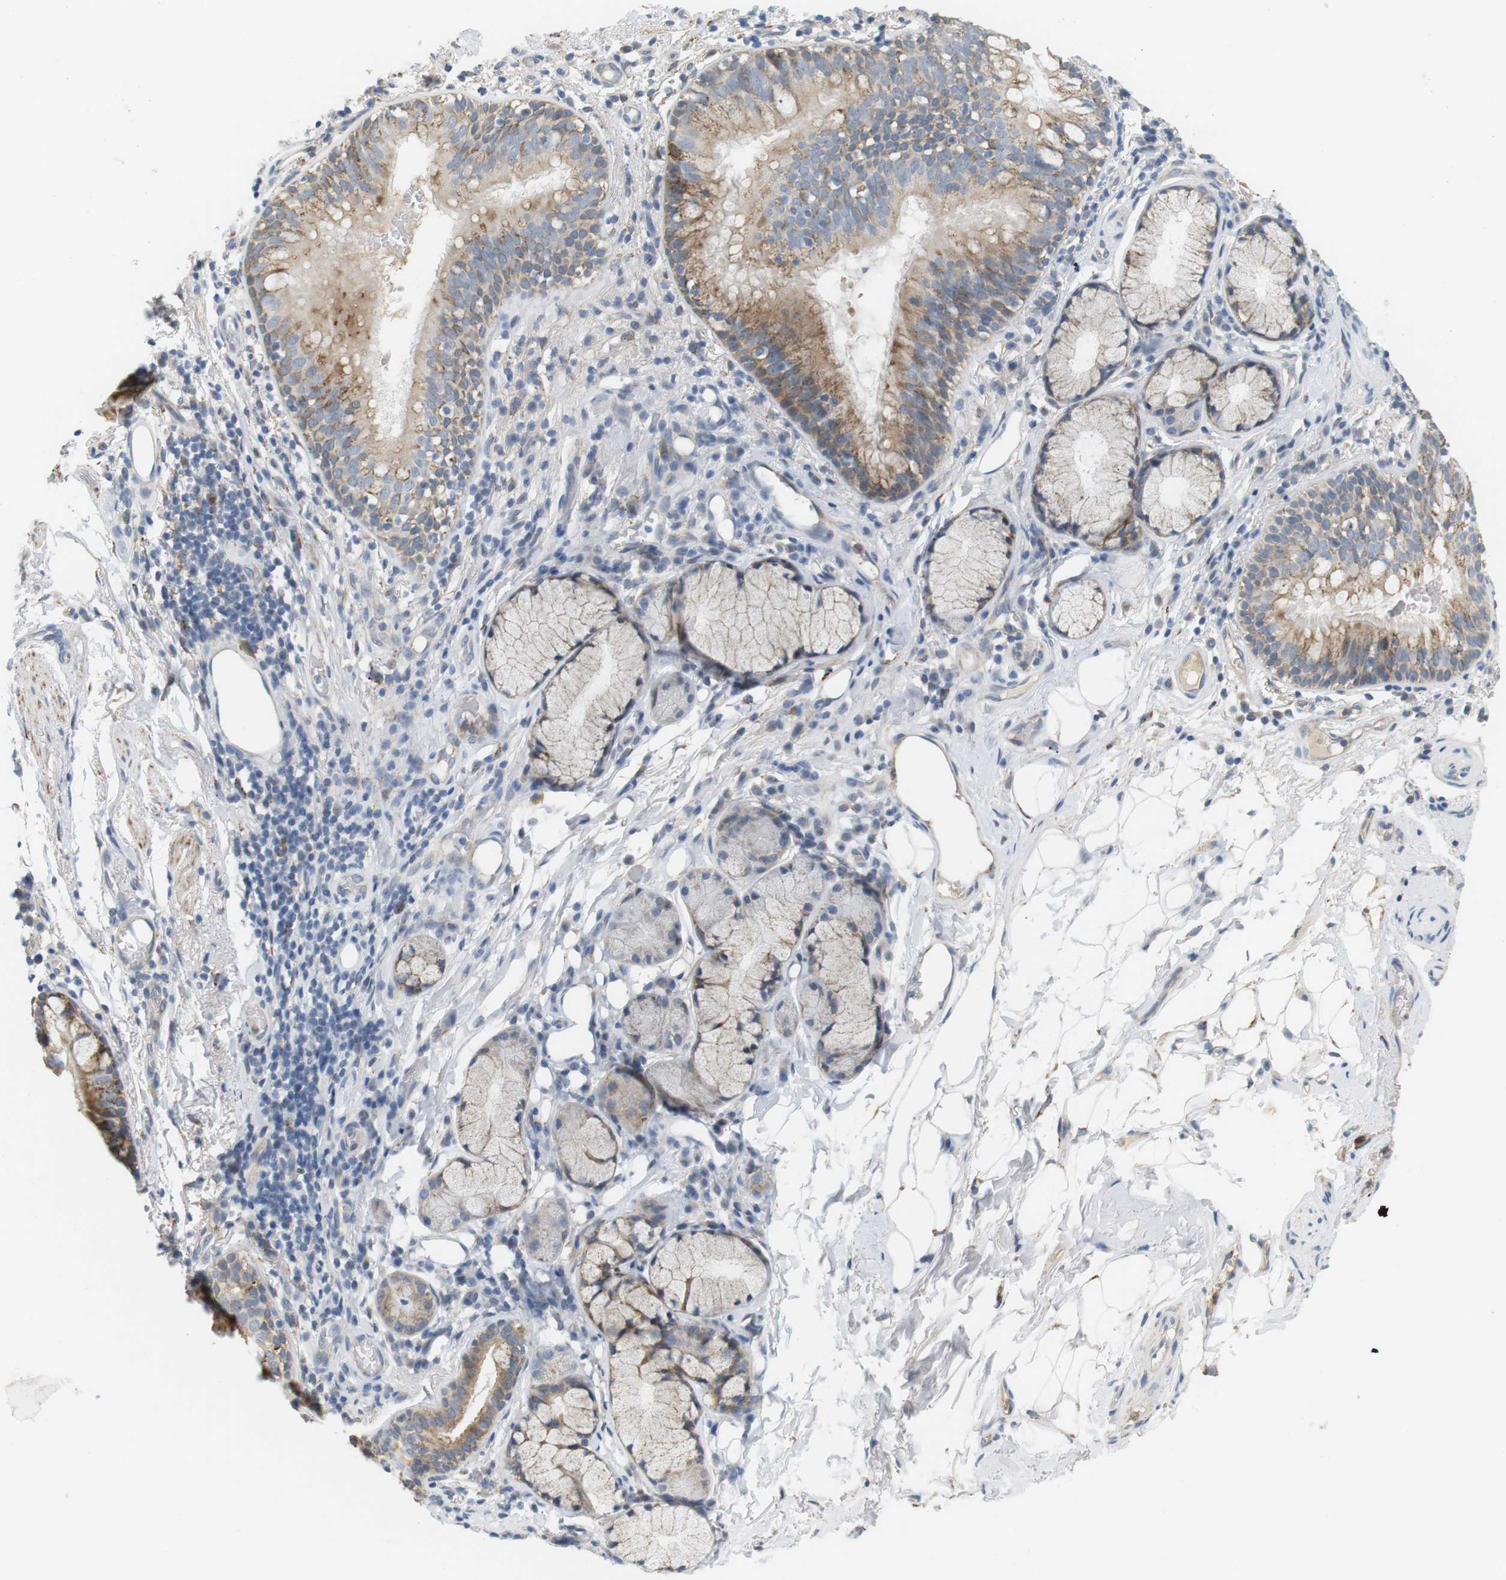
{"staining": {"intensity": "moderate", "quantity": "25%-75%", "location": "cytoplasmic/membranous"}, "tissue": "bronchus", "cell_type": "Respiratory epithelial cells", "image_type": "normal", "snomed": [{"axis": "morphology", "description": "Normal tissue, NOS"}, {"axis": "morphology", "description": "Inflammation, NOS"}, {"axis": "topography", "description": "Cartilage tissue"}, {"axis": "topography", "description": "Bronchus"}], "caption": "A medium amount of moderate cytoplasmic/membranous expression is seen in approximately 25%-75% of respiratory epithelial cells in benign bronchus. The staining was performed using DAB (3,3'-diaminobenzidine), with brown indicating positive protein expression. Nuclei are stained blue with hematoxylin.", "gene": "CD300E", "patient": {"sex": "male", "age": 77}}